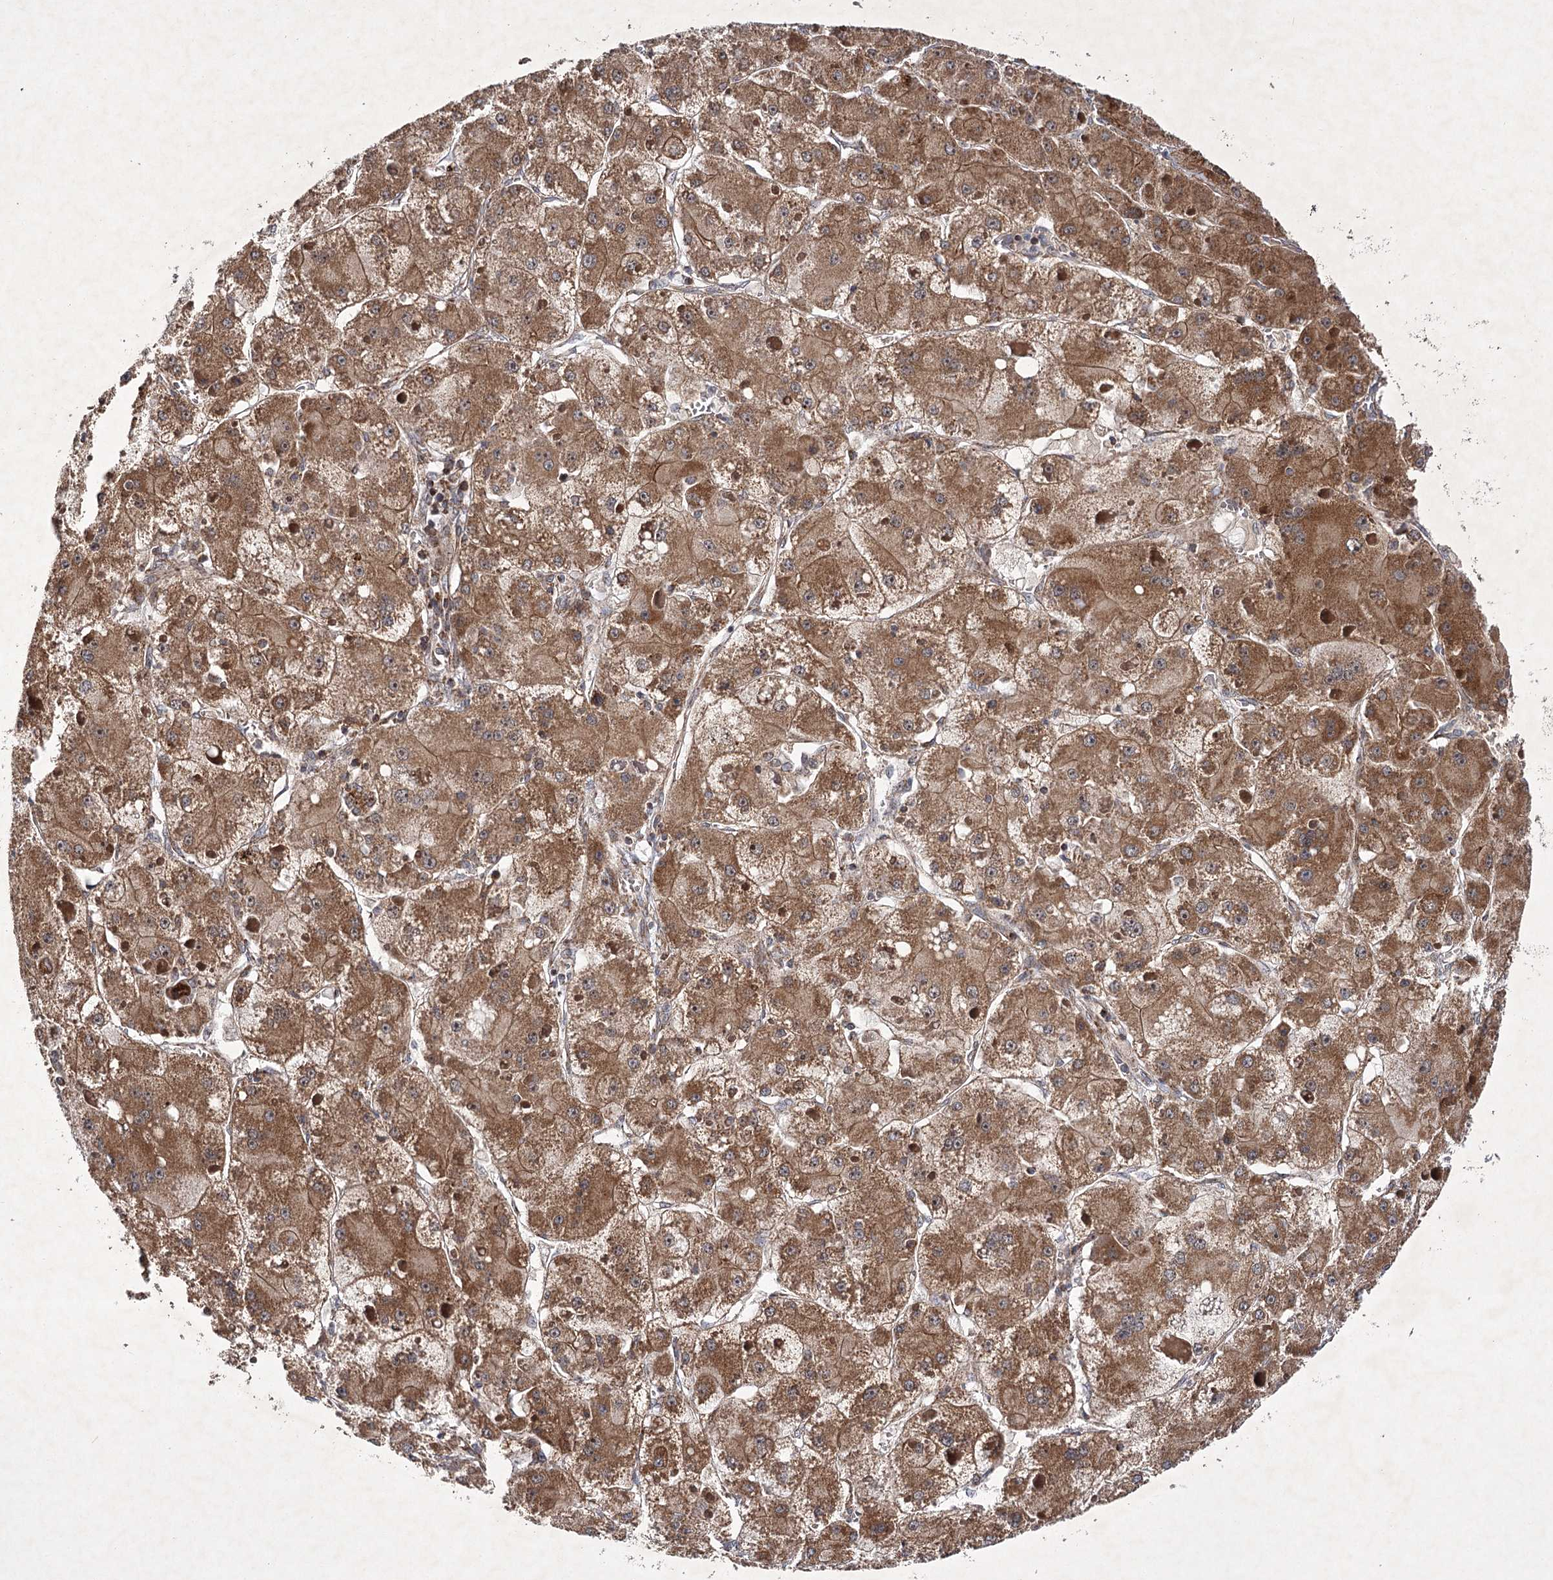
{"staining": {"intensity": "moderate", "quantity": ">75%", "location": "cytoplasmic/membranous,nuclear"}, "tissue": "liver cancer", "cell_type": "Tumor cells", "image_type": "cancer", "snomed": [{"axis": "morphology", "description": "Carcinoma, Hepatocellular, NOS"}, {"axis": "topography", "description": "Liver"}], "caption": "DAB (3,3'-diaminobenzidine) immunohistochemical staining of human liver cancer (hepatocellular carcinoma) exhibits moderate cytoplasmic/membranous and nuclear protein staining in about >75% of tumor cells.", "gene": "SCRN3", "patient": {"sex": "female", "age": 73}}